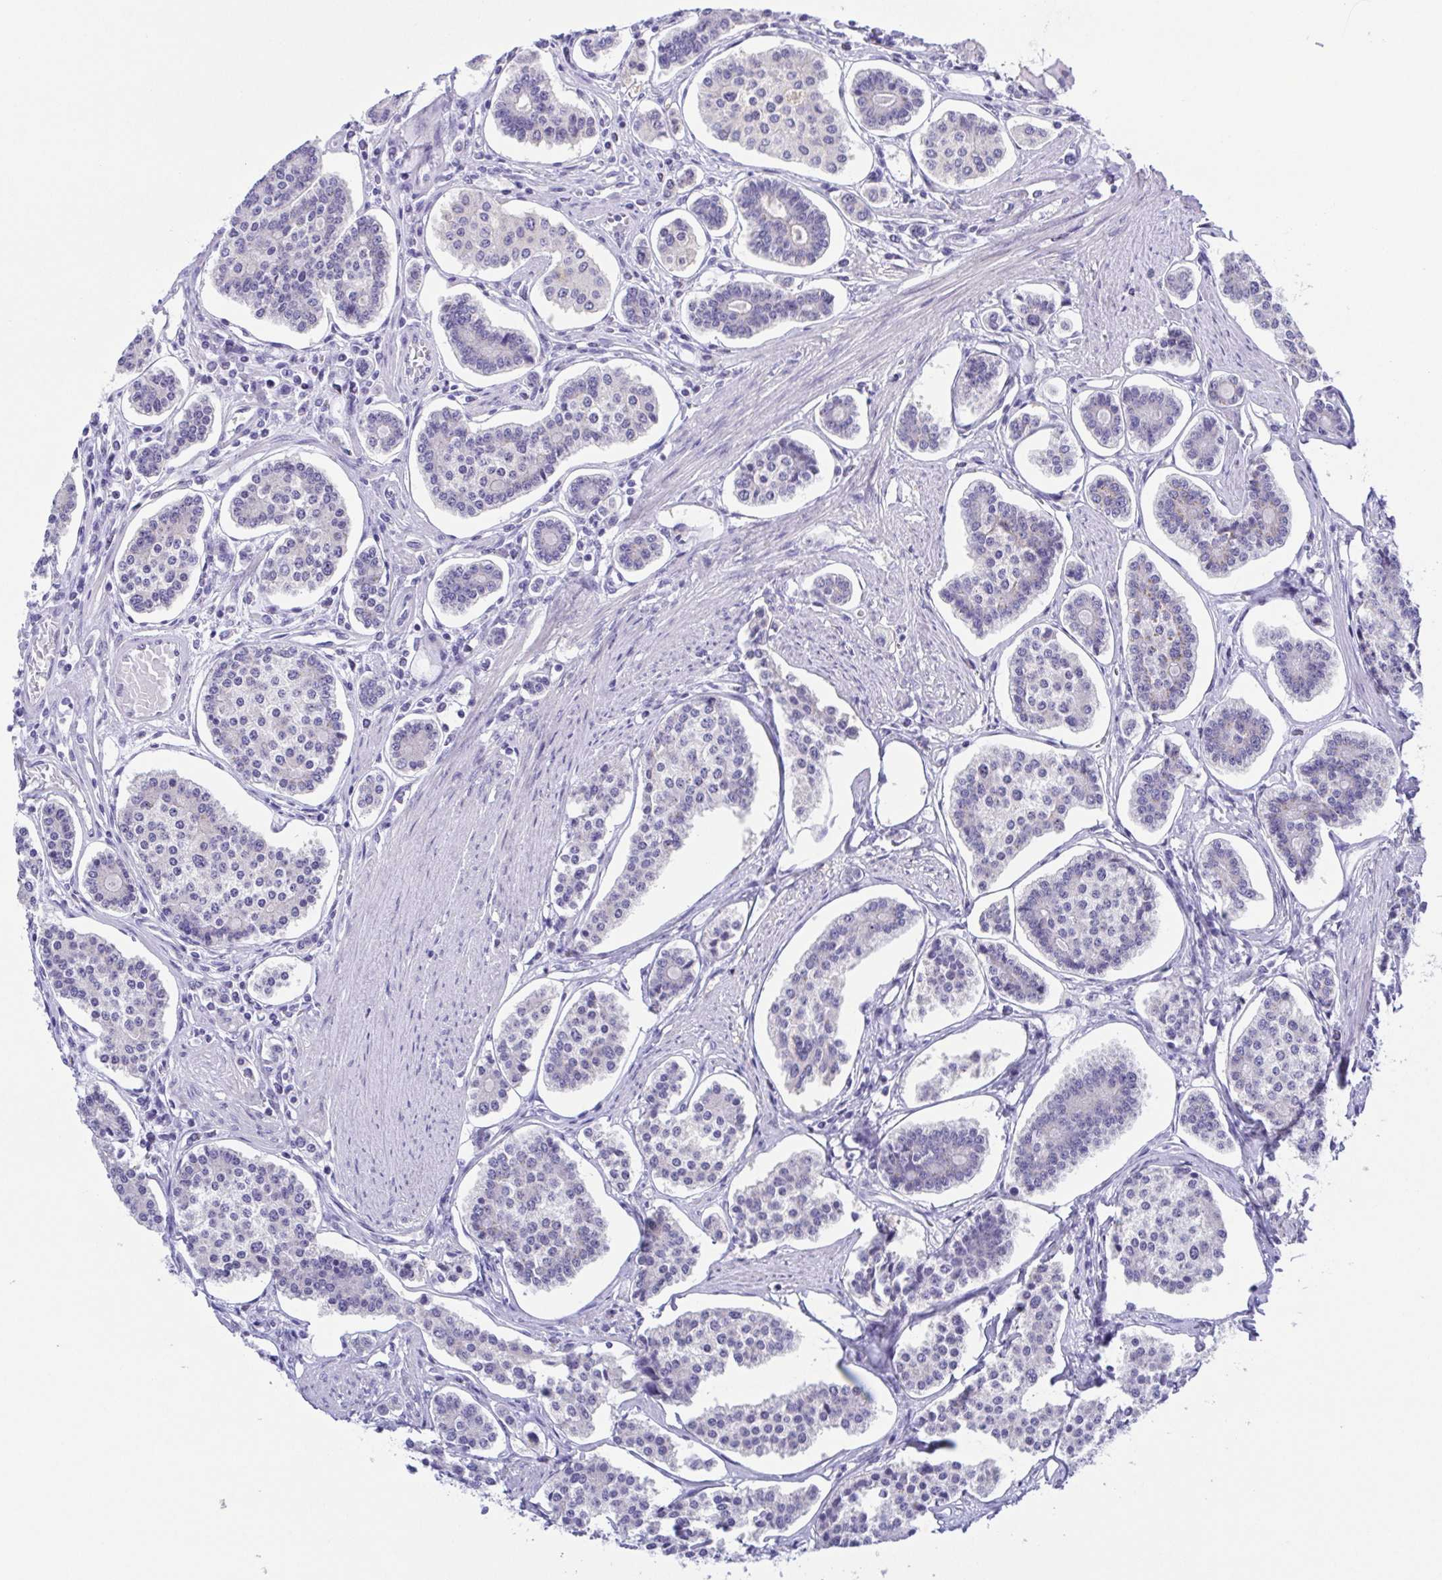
{"staining": {"intensity": "negative", "quantity": "none", "location": "none"}, "tissue": "carcinoid", "cell_type": "Tumor cells", "image_type": "cancer", "snomed": [{"axis": "morphology", "description": "Carcinoid, malignant, NOS"}, {"axis": "topography", "description": "Small intestine"}], "caption": "Immunohistochemistry (IHC) of human carcinoid (malignant) reveals no positivity in tumor cells.", "gene": "MUCL3", "patient": {"sex": "female", "age": 65}}